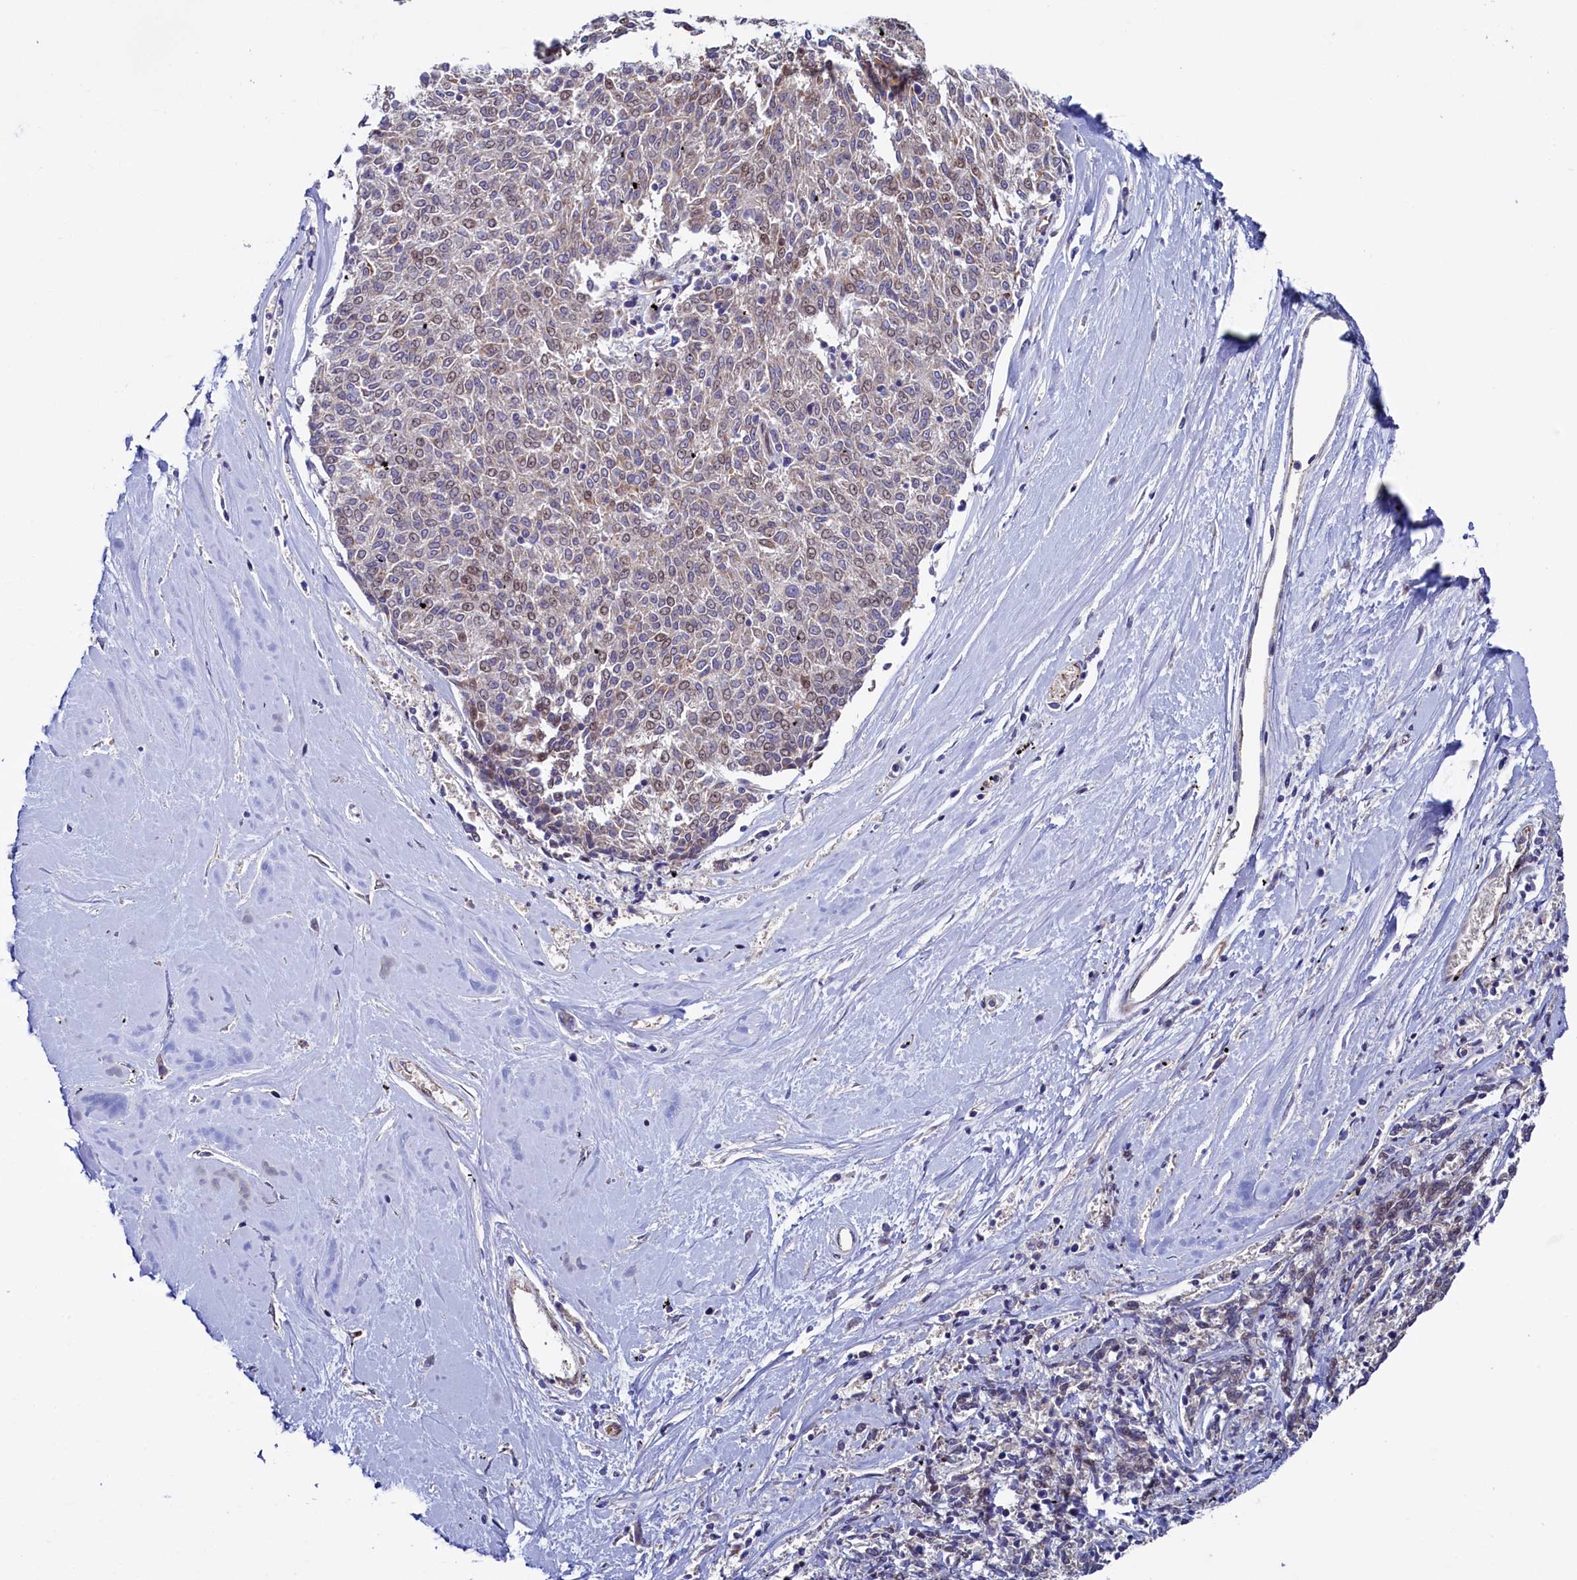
{"staining": {"intensity": "weak", "quantity": ">75%", "location": "cytoplasmic/membranous,nuclear"}, "tissue": "melanoma", "cell_type": "Tumor cells", "image_type": "cancer", "snomed": [{"axis": "morphology", "description": "Malignant melanoma, NOS"}, {"axis": "topography", "description": "Skin"}], "caption": "Immunohistochemical staining of malignant melanoma demonstrates low levels of weak cytoplasmic/membranous and nuclear staining in about >75% of tumor cells. Nuclei are stained in blue.", "gene": "PIK3C3", "patient": {"sex": "female", "age": 72}}